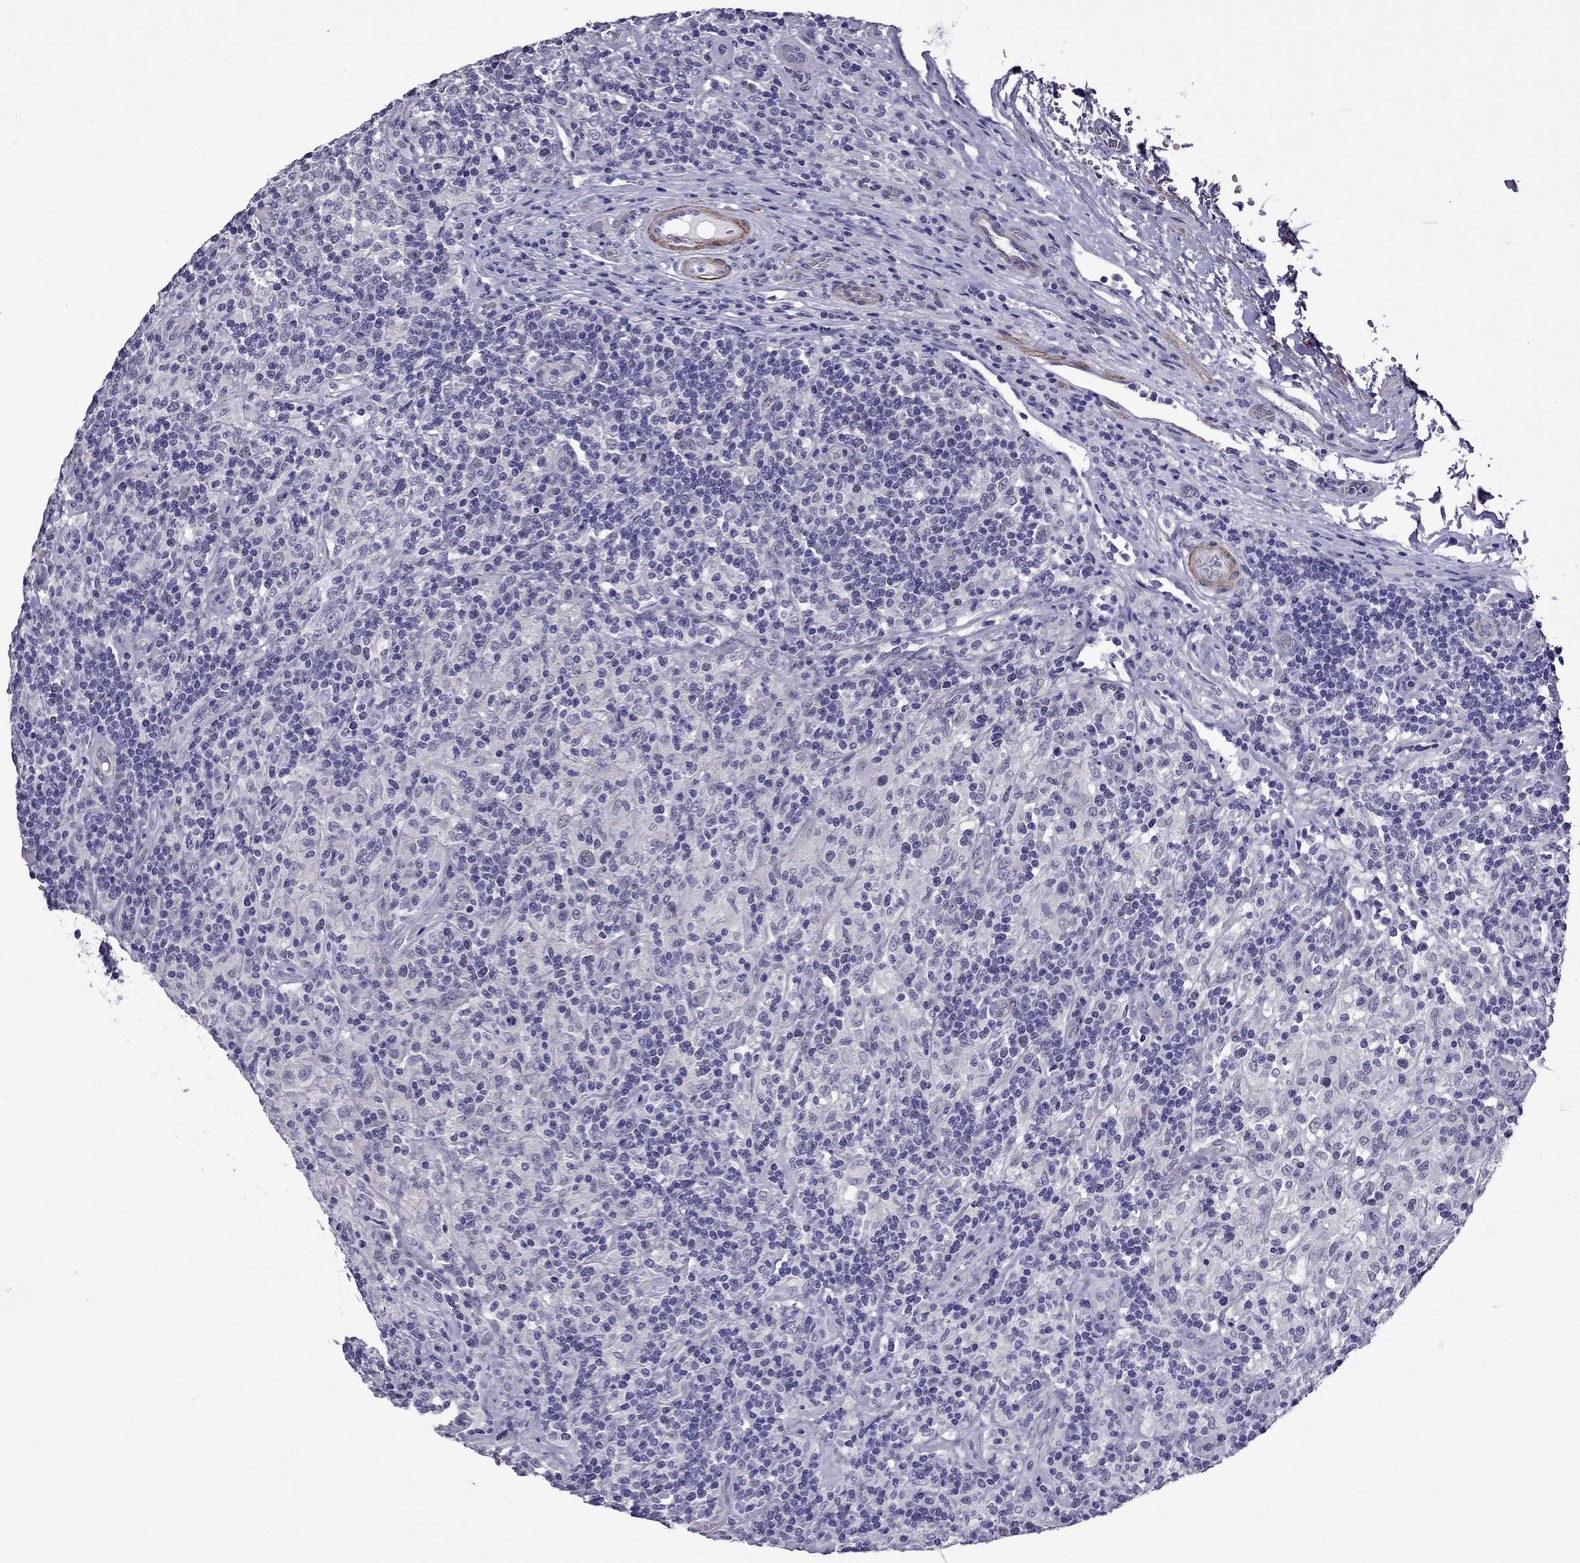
{"staining": {"intensity": "negative", "quantity": "none", "location": "none"}, "tissue": "lymphoma", "cell_type": "Tumor cells", "image_type": "cancer", "snomed": [{"axis": "morphology", "description": "Hodgkin's disease, NOS"}, {"axis": "topography", "description": "Lymph node"}], "caption": "The histopathology image displays no staining of tumor cells in Hodgkin's disease. (Brightfield microscopy of DAB immunohistochemistry (IHC) at high magnification).", "gene": "CHRNA5", "patient": {"sex": "male", "age": 70}}